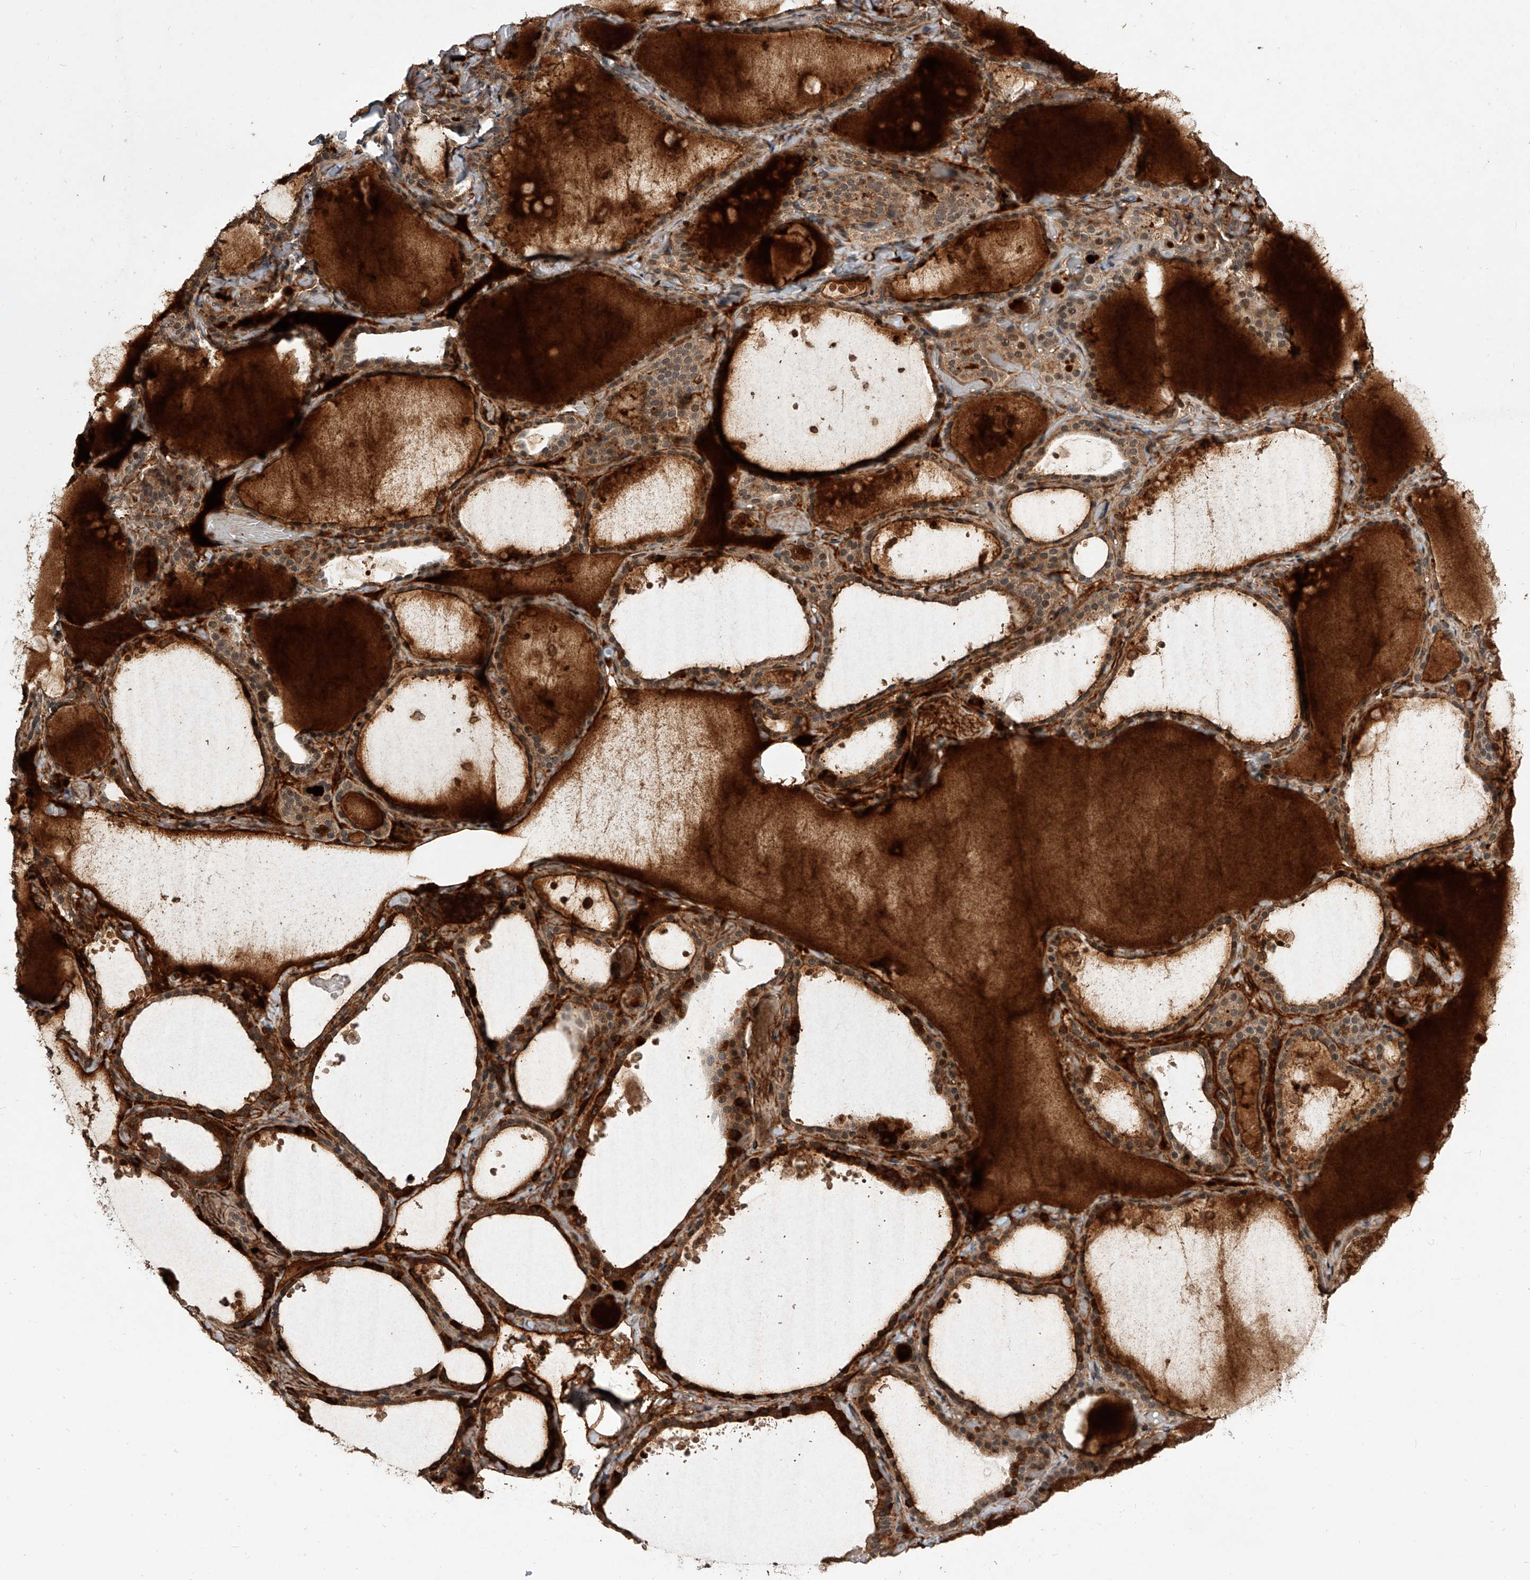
{"staining": {"intensity": "strong", "quantity": ">75%", "location": "cytoplasmic/membranous,nuclear"}, "tissue": "thyroid gland", "cell_type": "Glandular cells", "image_type": "normal", "snomed": [{"axis": "morphology", "description": "Normal tissue, NOS"}, {"axis": "topography", "description": "Thyroid gland"}], "caption": "The image displays a brown stain indicating the presence of a protein in the cytoplasmic/membranous,nuclear of glandular cells in thyroid gland.", "gene": "CFAP410", "patient": {"sex": "female", "age": 44}}